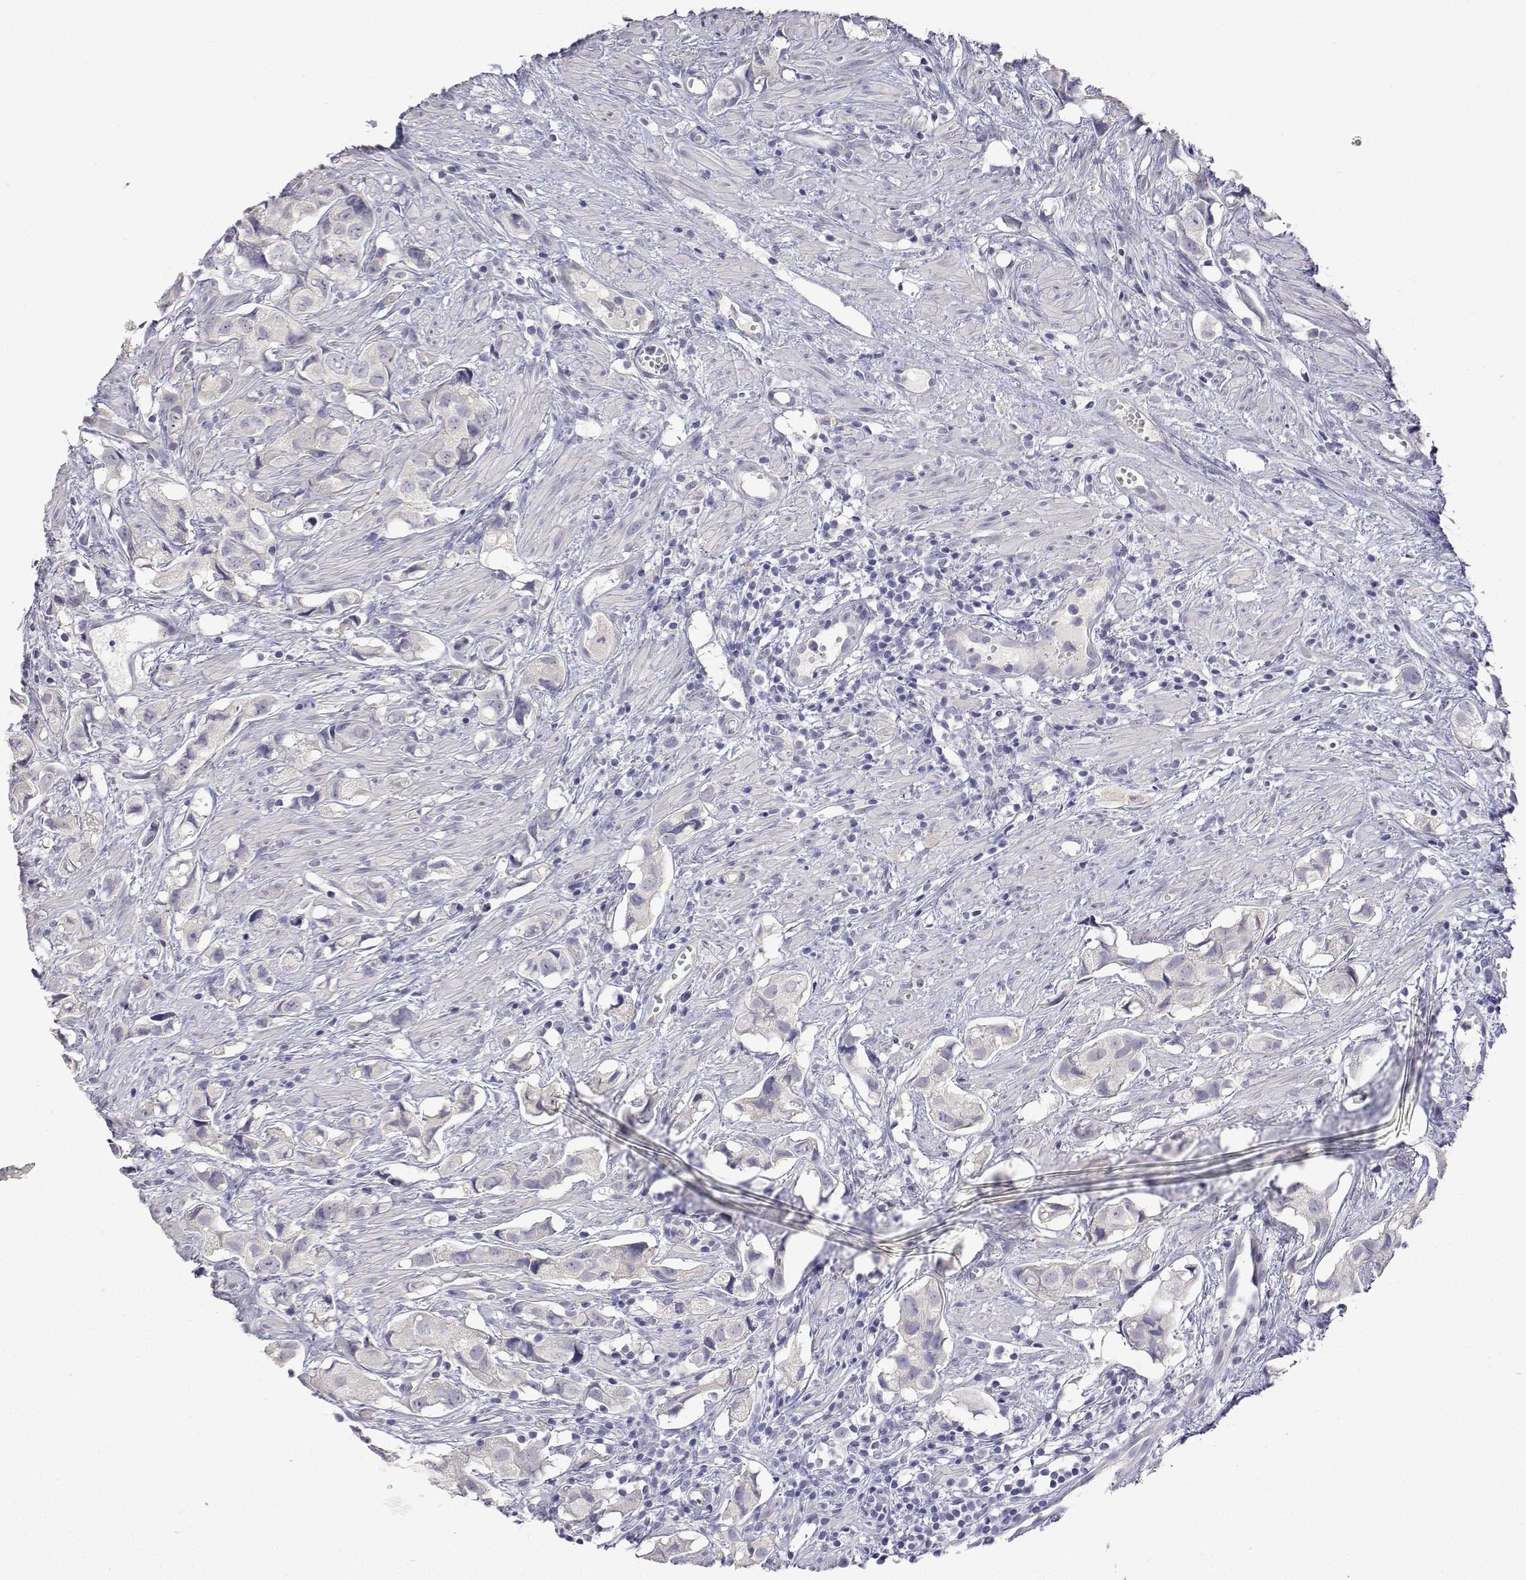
{"staining": {"intensity": "negative", "quantity": "none", "location": "none"}, "tissue": "prostate cancer", "cell_type": "Tumor cells", "image_type": "cancer", "snomed": [{"axis": "morphology", "description": "Adenocarcinoma, High grade"}, {"axis": "topography", "description": "Prostate"}], "caption": "The micrograph exhibits no significant staining in tumor cells of high-grade adenocarcinoma (prostate).", "gene": "PLCB1", "patient": {"sex": "male", "age": 58}}